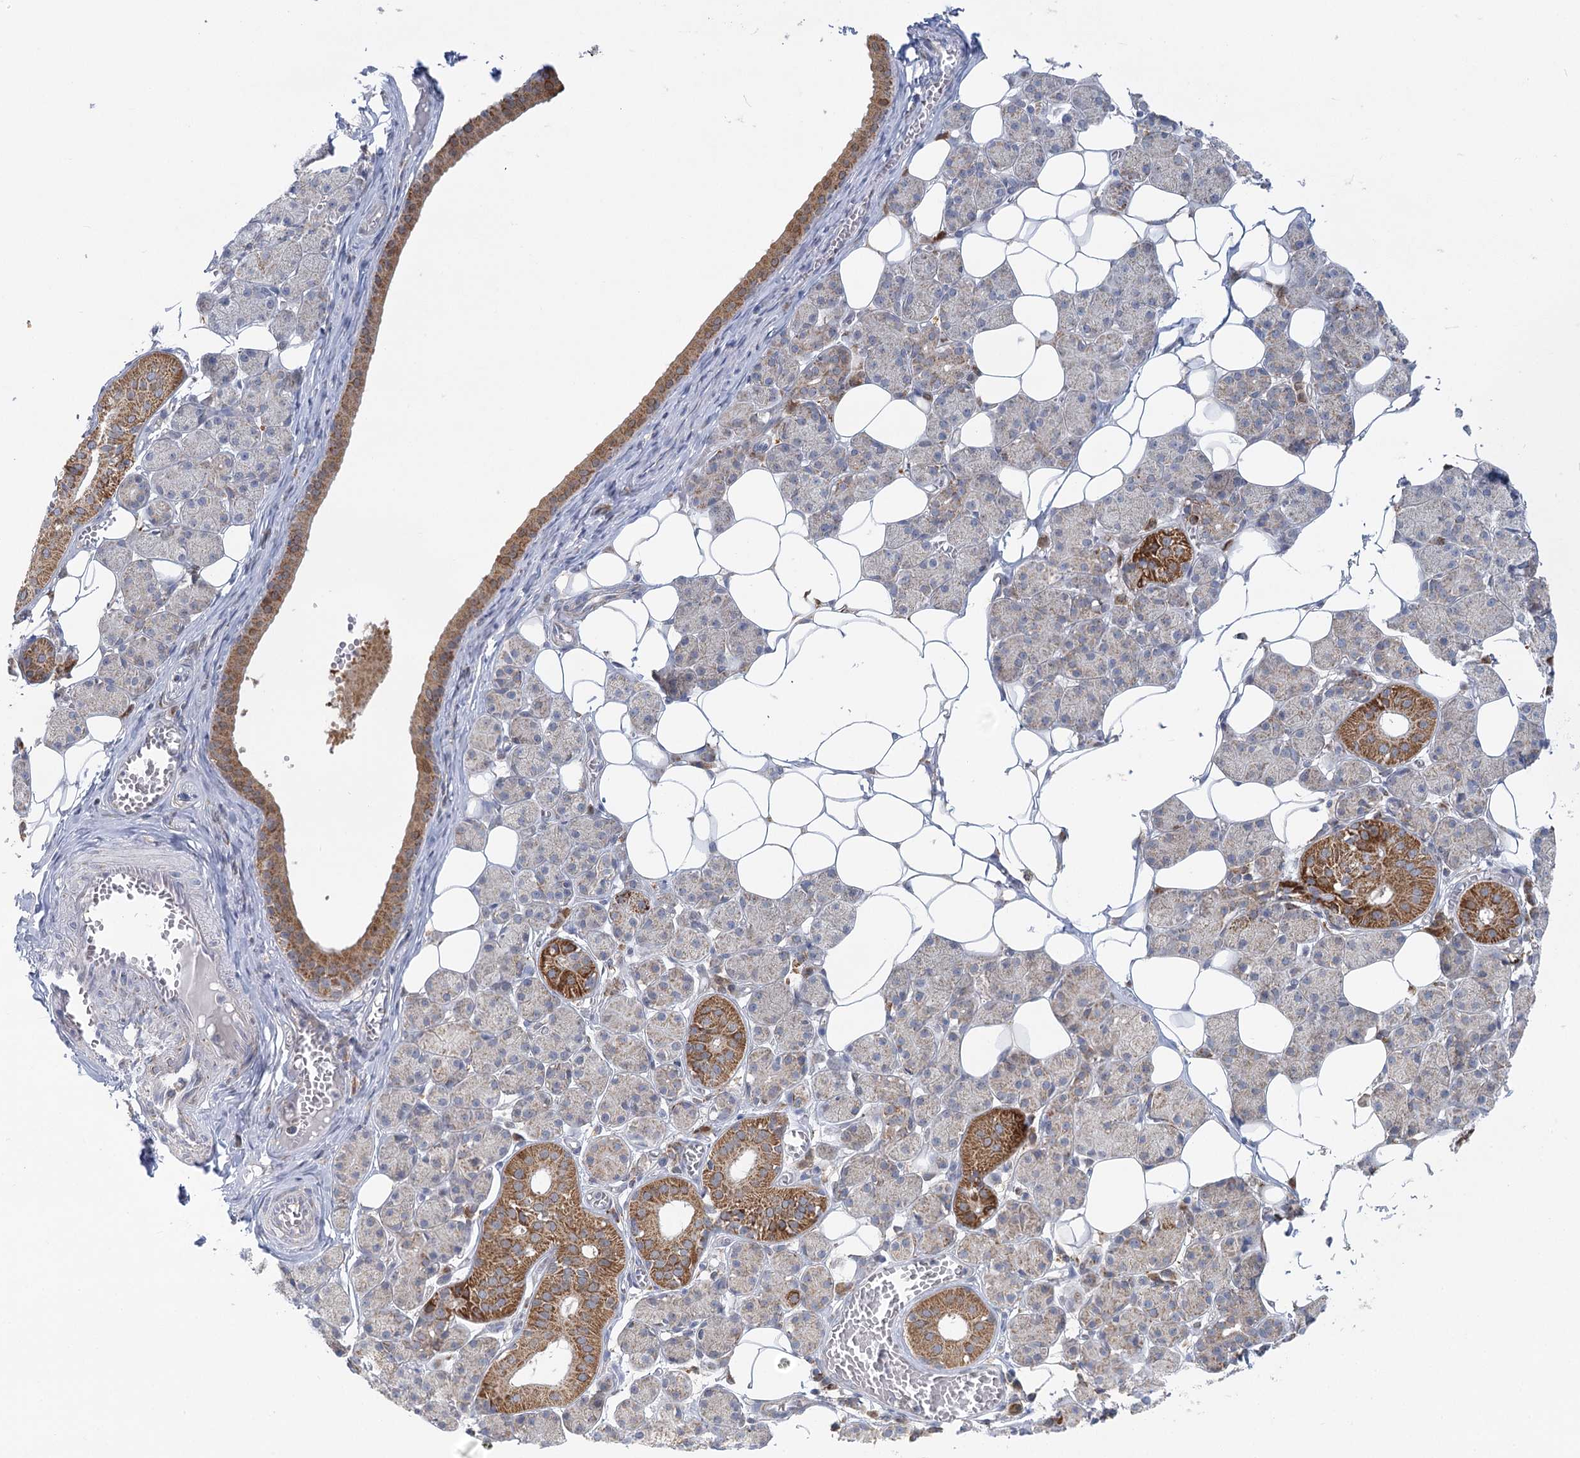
{"staining": {"intensity": "strong", "quantity": "<25%", "location": "cytoplasmic/membranous"}, "tissue": "salivary gland", "cell_type": "Glandular cells", "image_type": "normal", "snomed": [{"axis": "morphology", "description": "Normal tissue, NOS"}, {"axis": "topography", "description": "Salivary gland"}], "caption": "Immunohistochemistry (IHC) micrograph of benign salivary gland: human salivary gland stained using immunohistochemistry reveals medium levels of strong protein expression localized specifically in the cytoplasmic/membranous of glandular cells, appearing as a cytoplasmic/membranous brown color.", "gene": "TAS1R1", "patient": {"sex": "female", "age": 33}}